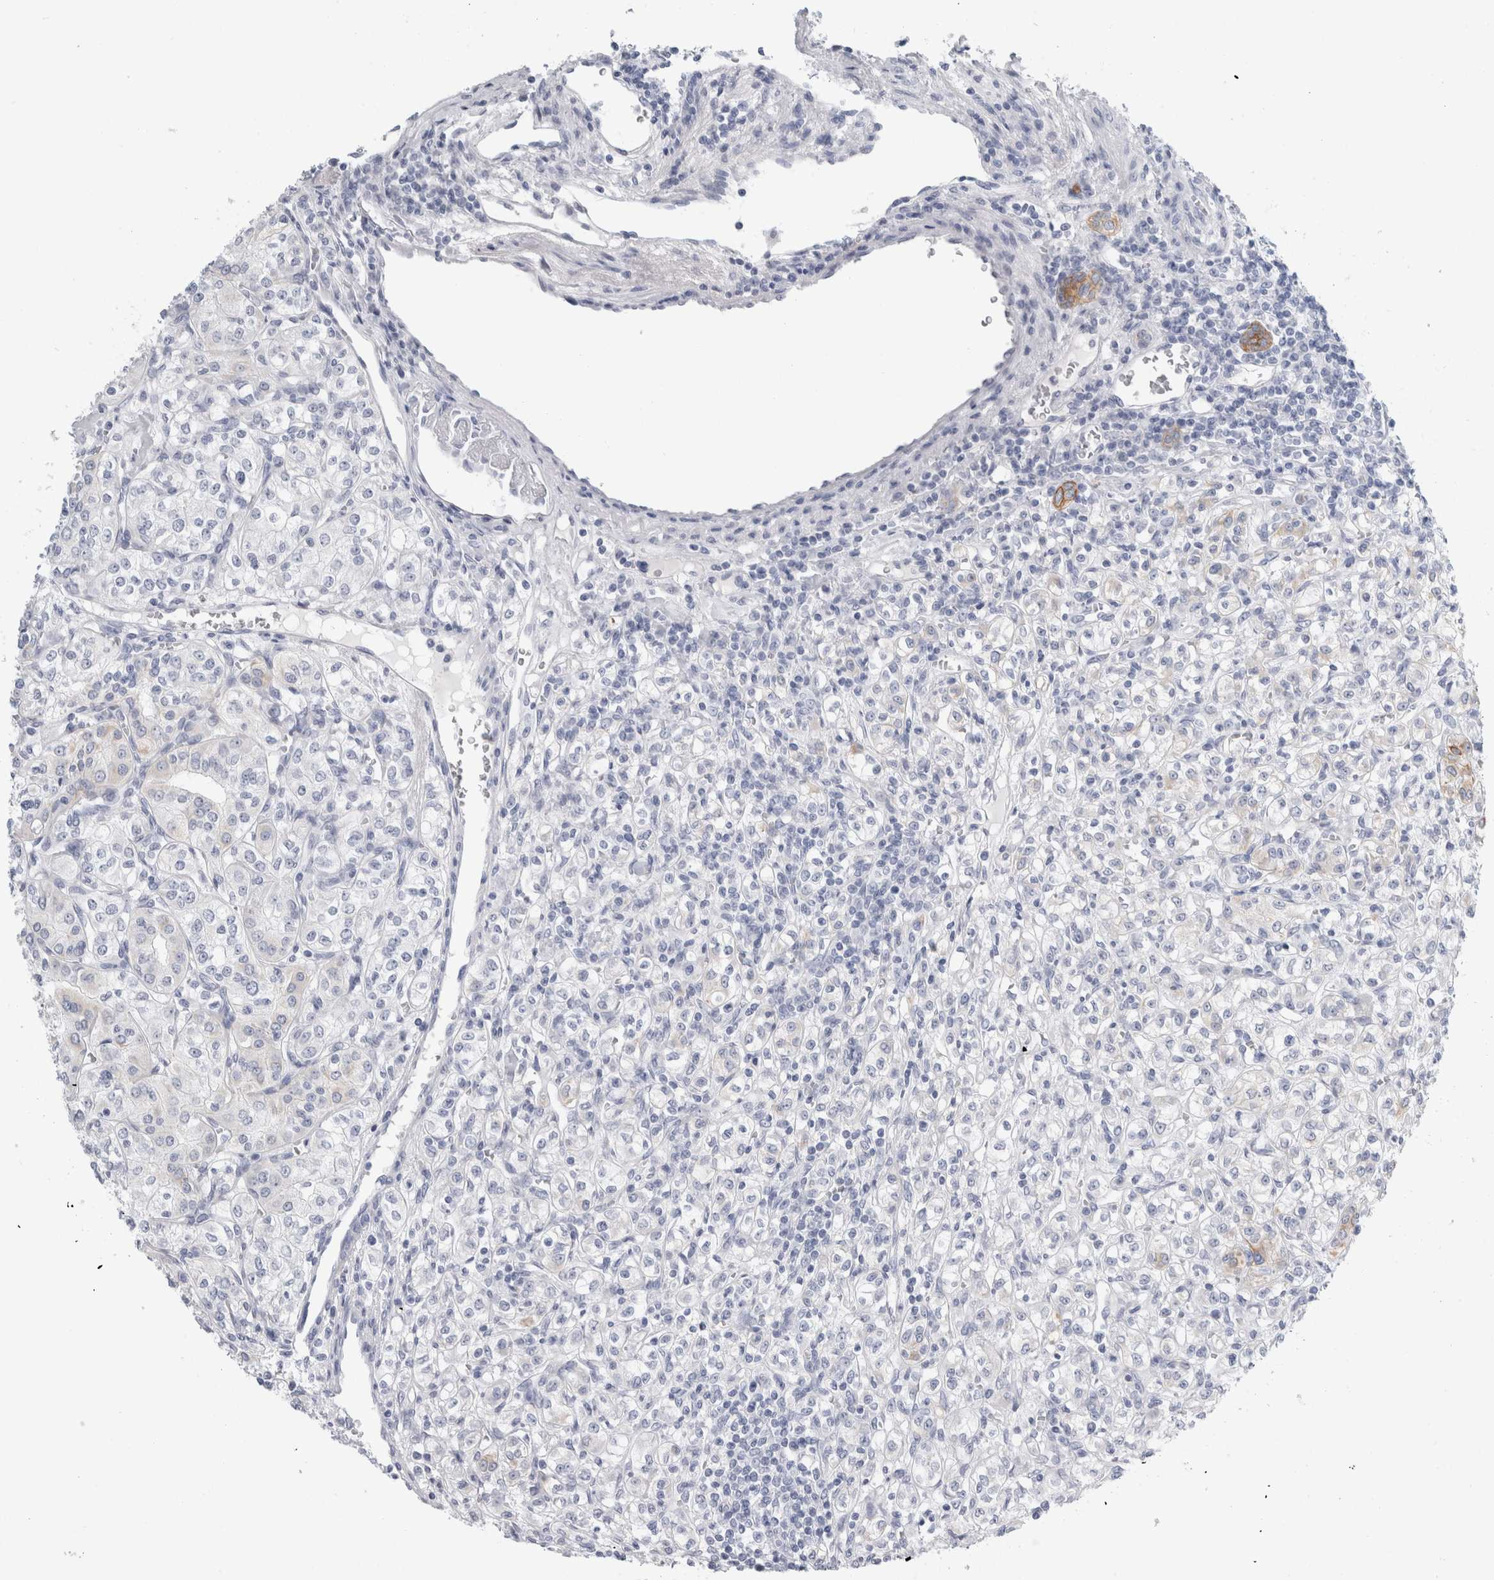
{"staining": {"intensity": "negative", "quantity": "none", "location": "none"}, "tissue": "renal cancer", "cell_type": "Tumor cells", "image_type": "cancer", "snomed": [{"axis": "morphology", "description": "Adenocarcinoma, NOS"}, {"axis": "topography", "description": "Kidney"}], "caption": "Adenocarcinoma (renal) was stained to show a protein in brown. There is no significant staining in tumor cells. The staining is performed using DAB brown chromogen with nuclei counter-stained in using hematoxylin.", "gene": "RPH3AL", "patient": {"sex": "male", "age": 77}}